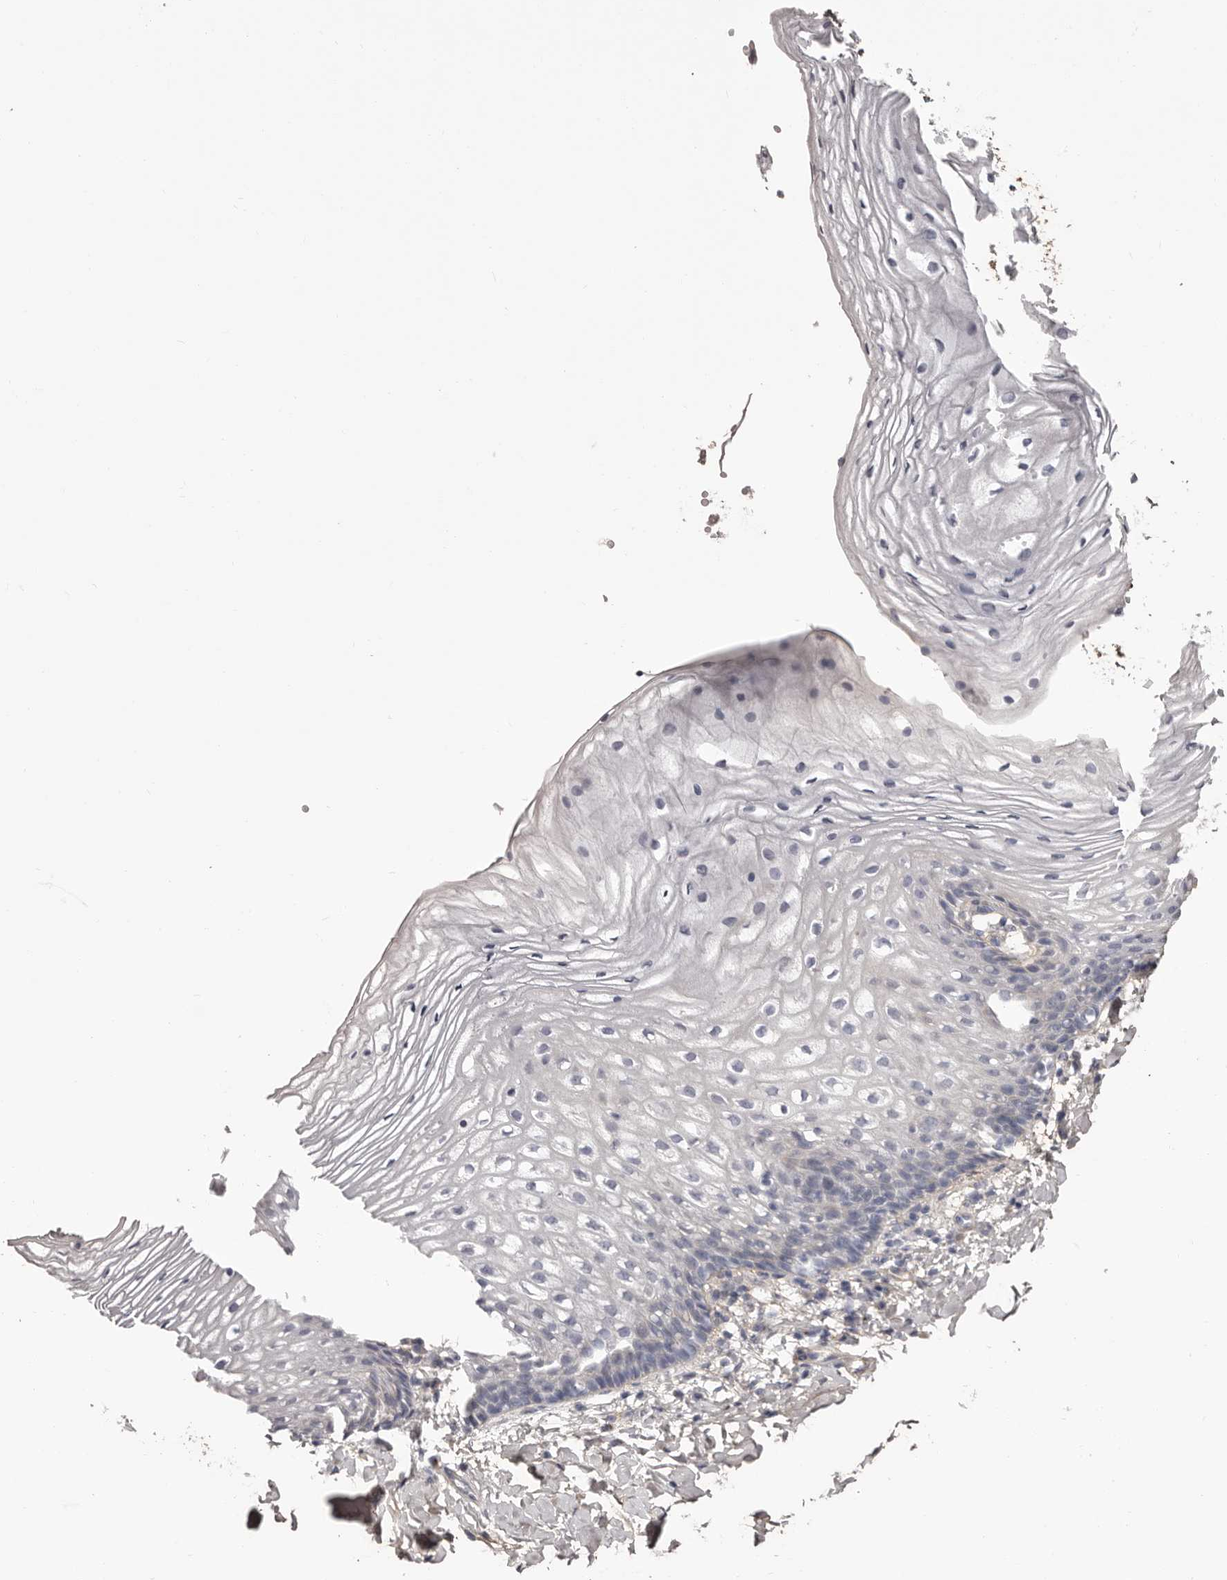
{"staining": {"intensity": "negative", "quantity": "none", "location": "none"}, "tissue": "vagina", "cell_type": "Squamous epithelial cells", "image_type": "normal", "snomed": [{"axis": "morphology", "description": "Normal tissue, NOS"}, {"axis": "topography", "description": "Vagina"}], "caption": "Vagina stained for a protein using immunohistochemistry demonstrates no expression squamous epithelial cells.", "gene": "COL6A1", "patient": {"sex": "female", "age": 60}}